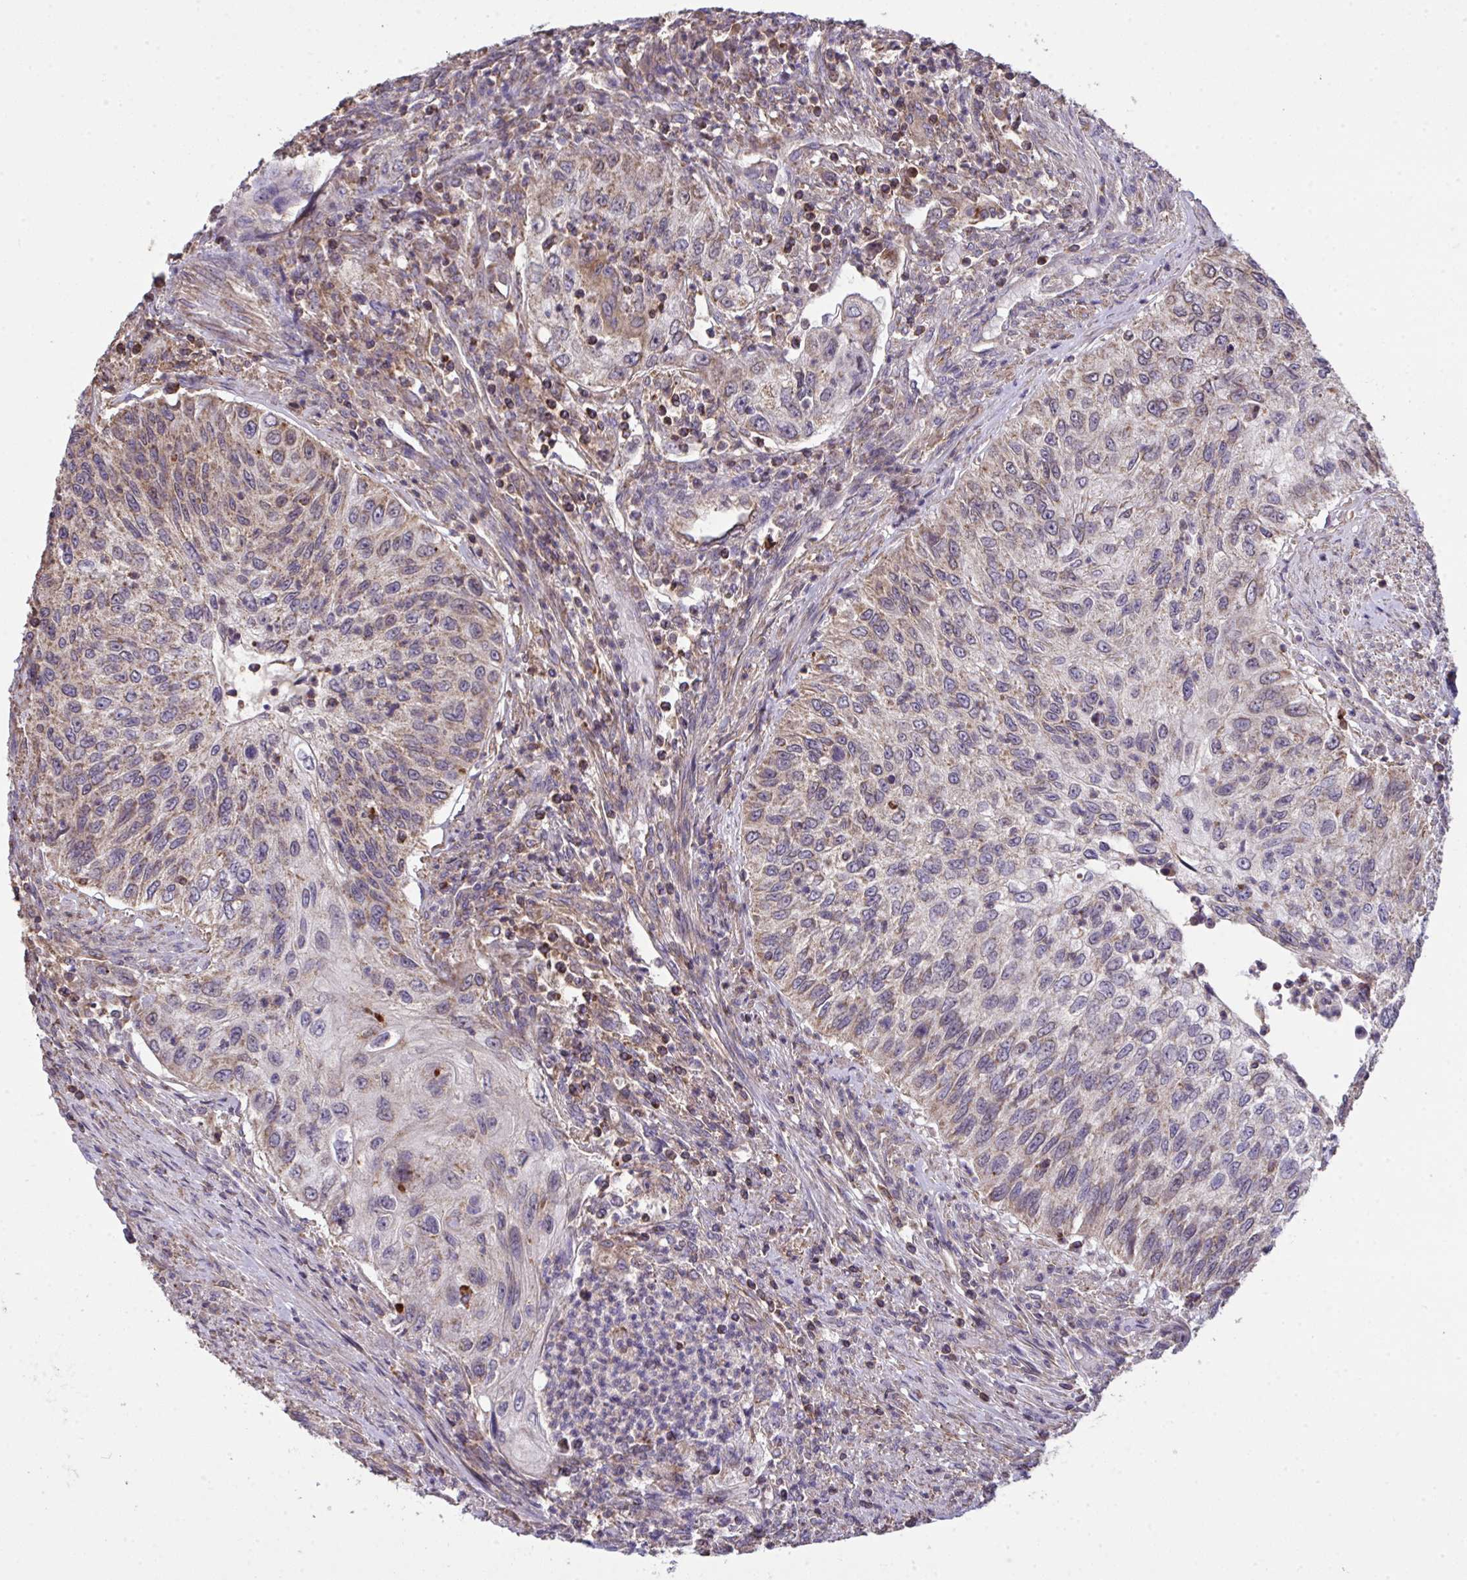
{"staining": {"intensity": "weak", "quantity": "25%-75%", "location": "cytoplasmic/membranous"}, "tissue": "urothelial cancer", "cell_type": "Tumor cells", "image_type": "cancer", "snomed": [{"axis": "morphology", "description": "Urothelial carcinoma, High grade"}, {"axis": "topography", "description": "Urinary bladder"}], "caption": "The image exhibits staining of urothelial cancer, revealing weak cytoplasmic/membranous protein positivity (brown color) within tumor cells.", "gene": "PPM1H", "patient": {"sex": "female", "age": 60}}